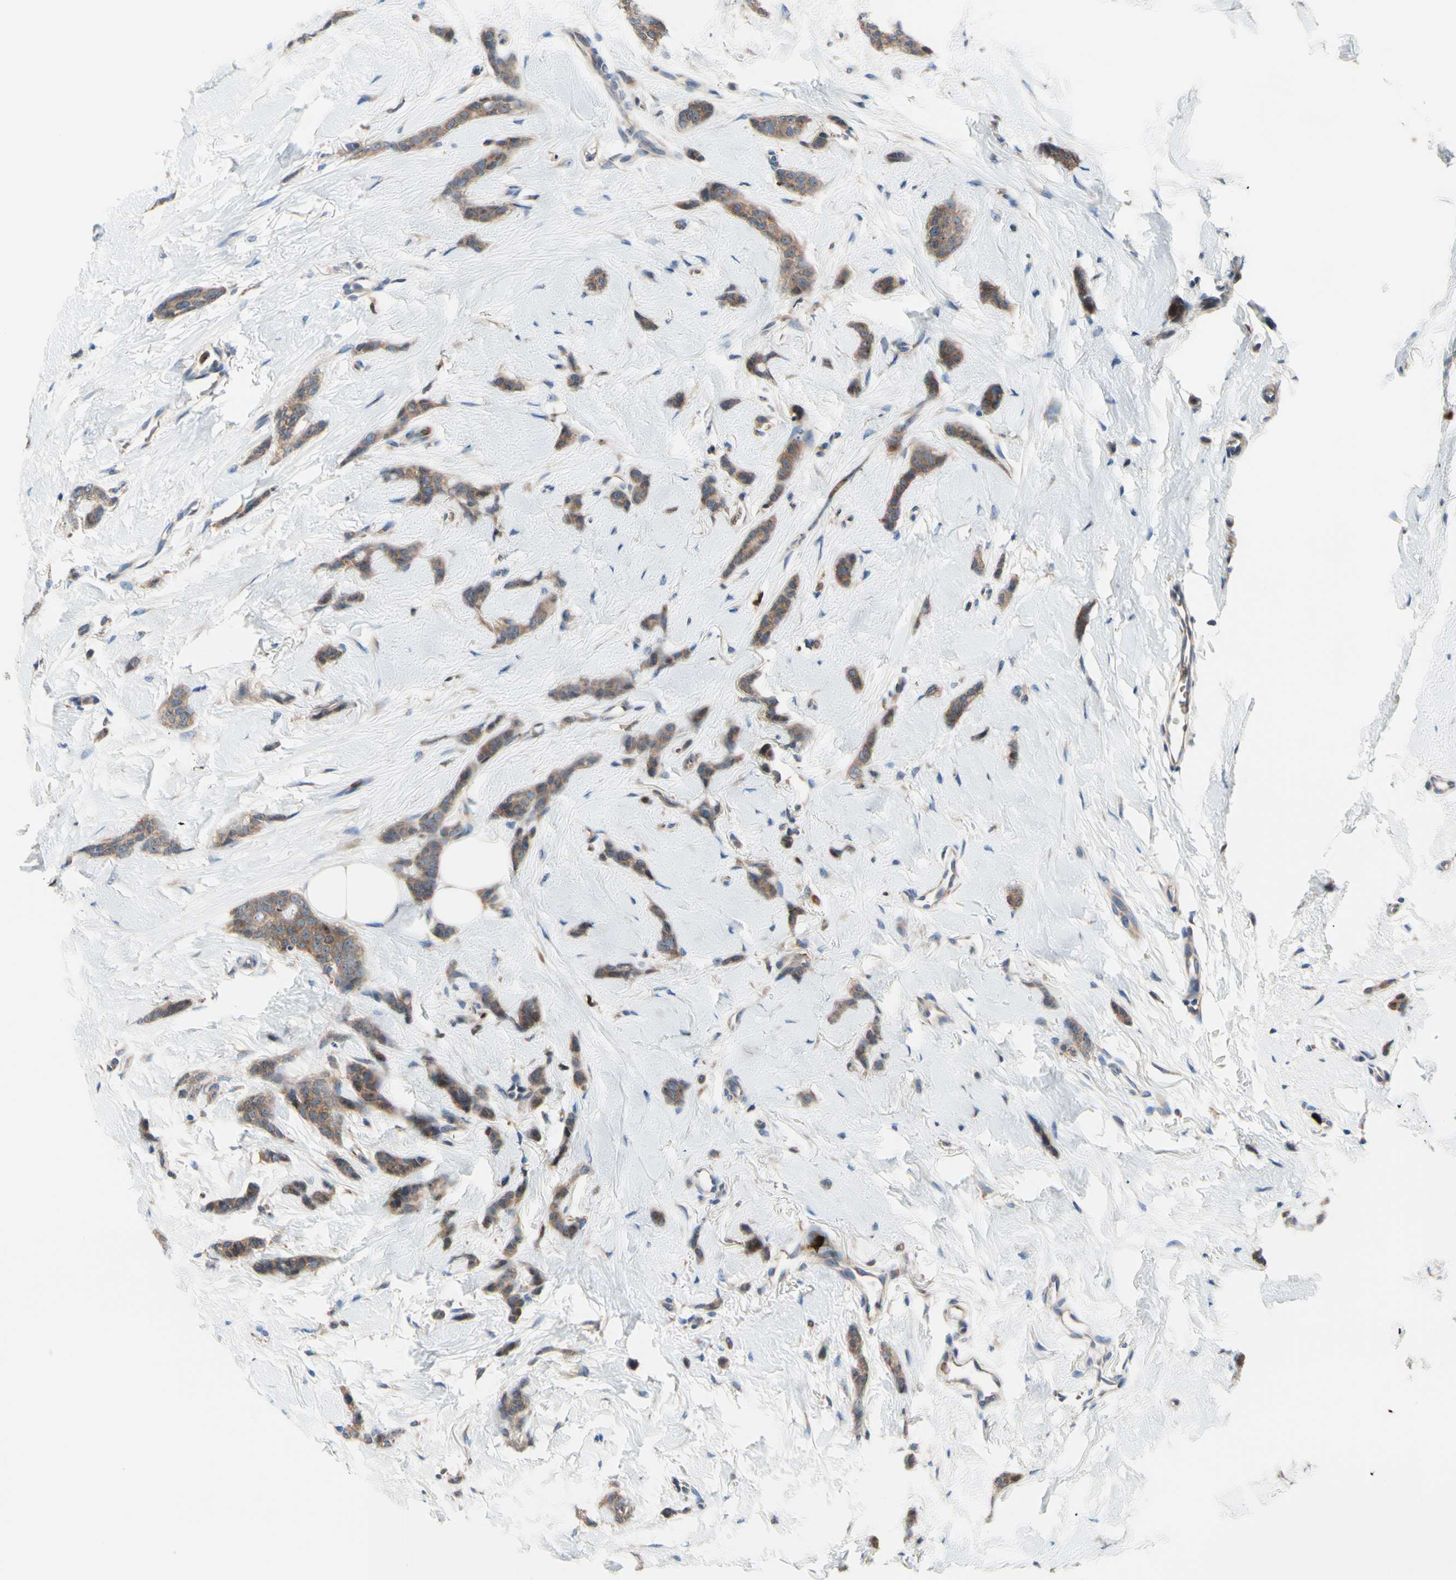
{"staining": {"intensity": "weak", "quantity": ">75%", "location": "cytoplasmic/membranous"}, "tissue": "breast cancer", "cell_type": "Tumor cells", "image_type": "cancer", "snomed": [{"axis": "morphology", "description": "Lobular carcinoma"}, {"axis": "topography", "description": "Skin"}, {"axis": "topography", "description": "Breast"}], "caption": "Protein staining by immunohistochemistry displays weak cytoplasmic/membranous positivity in about >75% of tumor cells in breast lobular carcinoma. The staining is performed using DAB brown chromogen to label protein expression. The nuclei are counter-stained blue using hematoxylin.", "gene": "USP9X", "patient": {"sex": "female", "age": 46}}